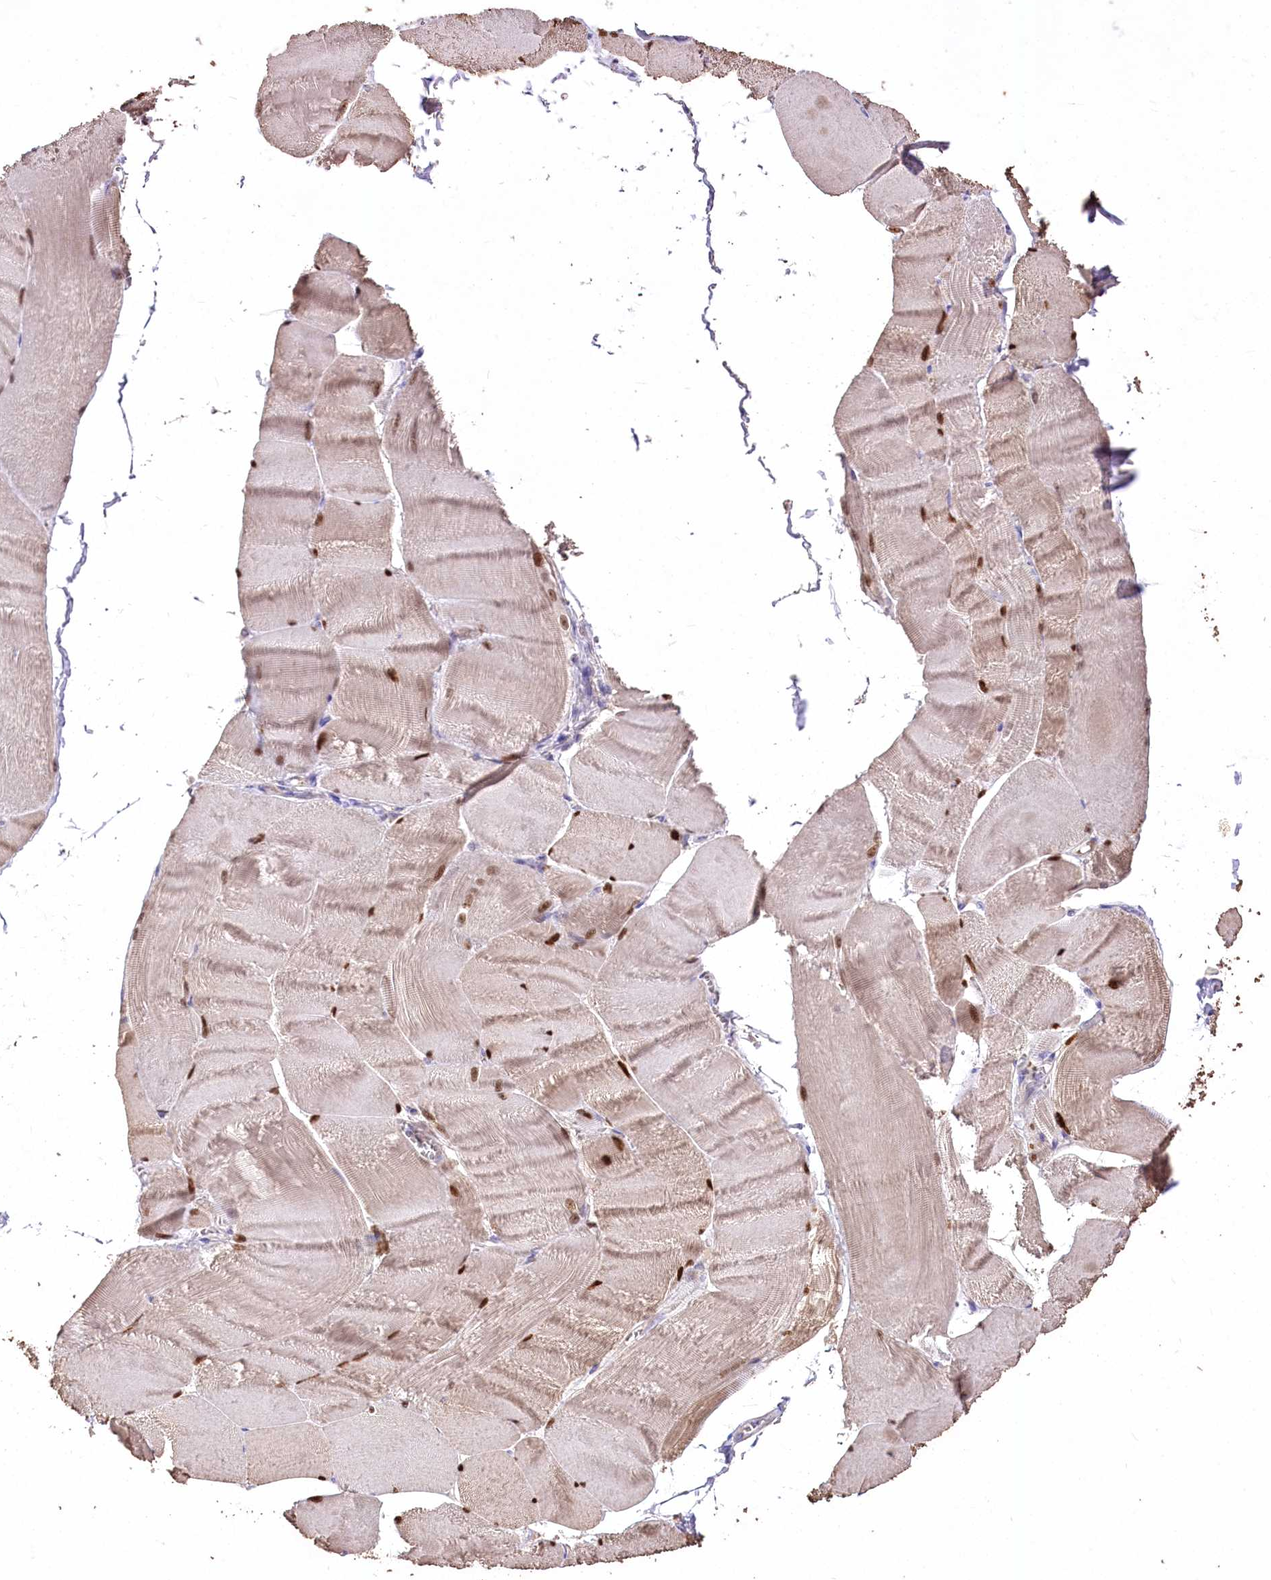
{"staining": {"intensity": "strong", "quantity": ">75%", "location": "cytoplasmic/membranous,nuclear"}, "tissue": "skeletal muscle", "cell_type": "Myocytes", "image_type": "normal", "snomed": [{"axis": "morphology", "description": "Normal tissue, NOS"}, {"axis": "morphology", "description": "Basal cell carcinoma"}, {"axis": "topography", "description": "Skeletal muscle"}], "caption": "A high-resolution micrograph shows immunohistochemistry (IHC) staining of benign skeletal muscle, which shows strong cytoplasmic/membranous,nuclear expression in approximately >75% of myocytes.", "gene": "PCYOX1L", "patient": {"sex": "female", "age": 64}}